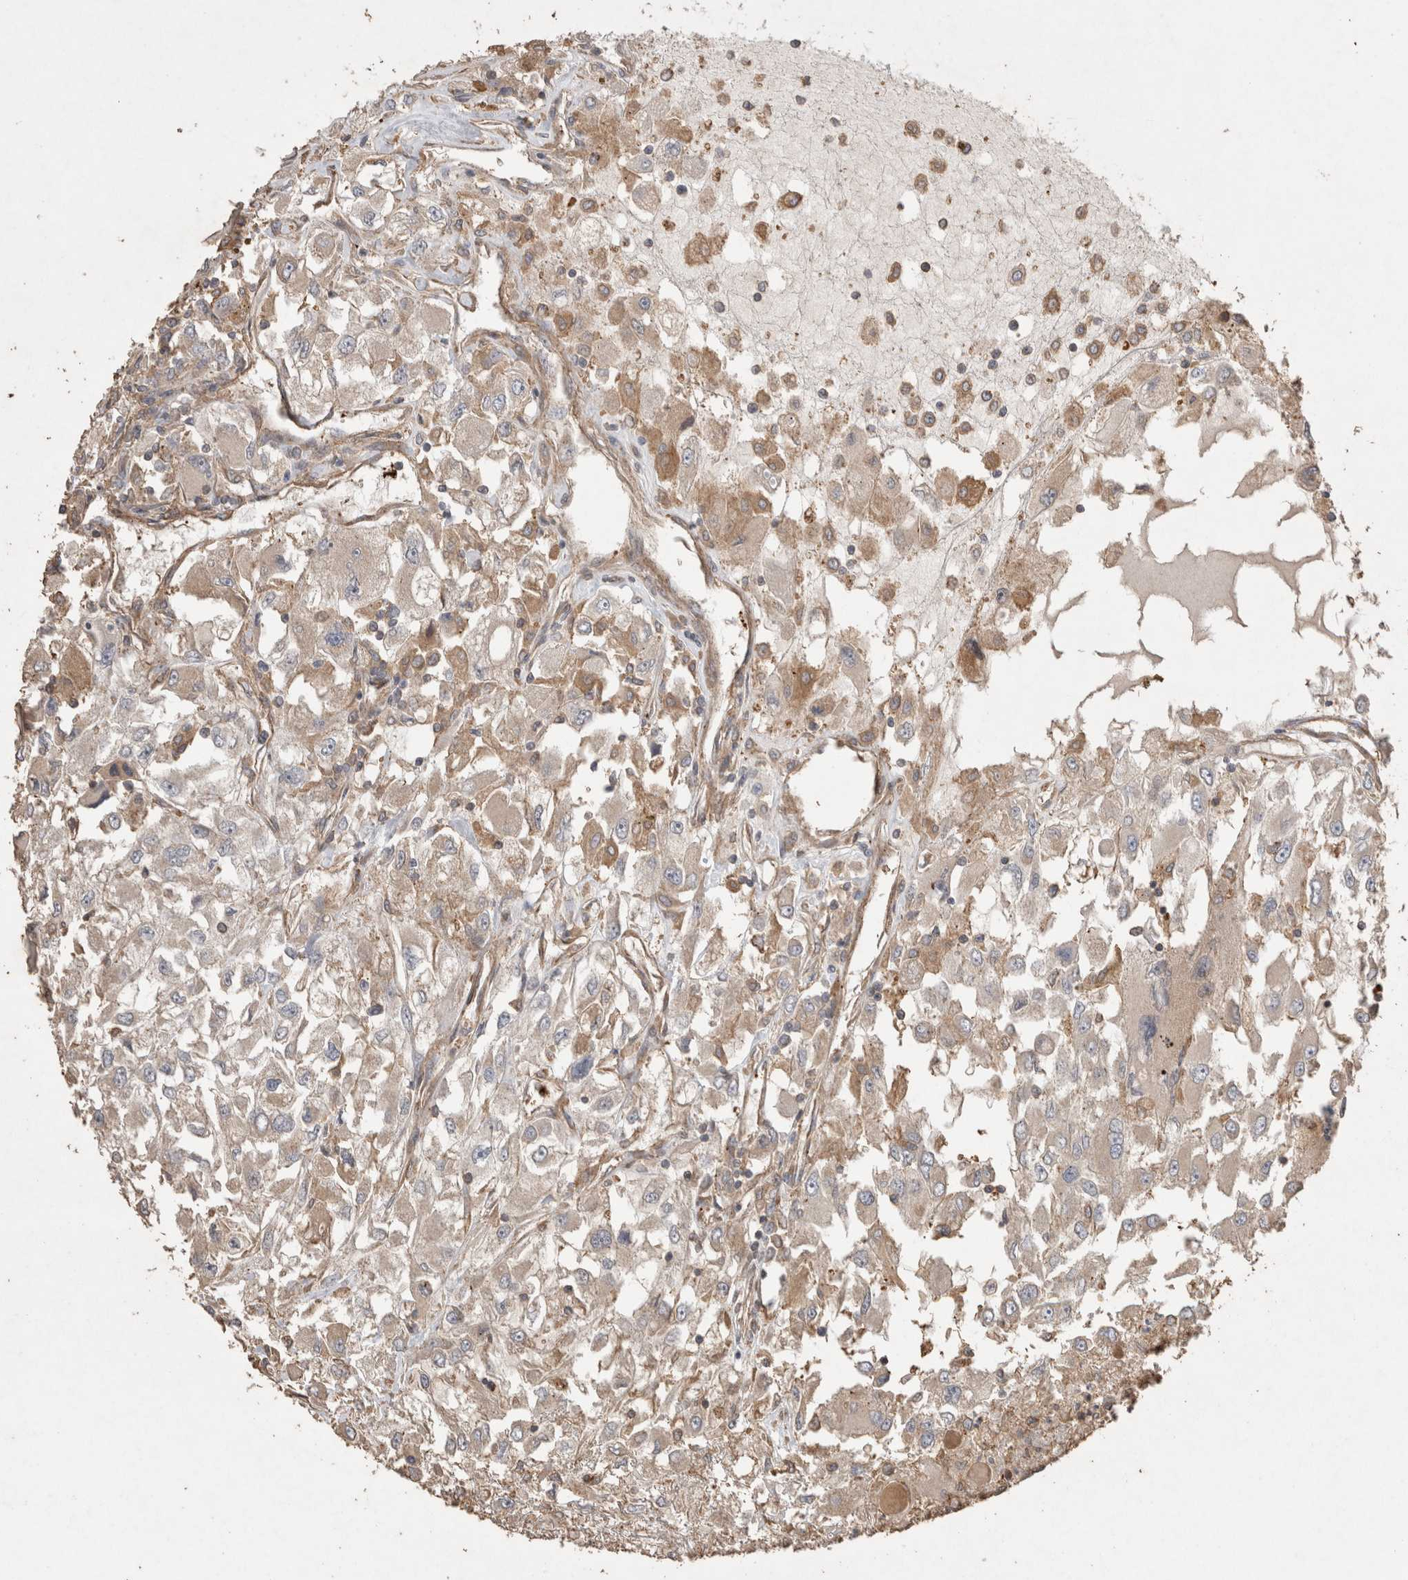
{"staining": {"intensity": "negative", "quantity": "none", "location": "none"}, "tissue": "renal cancer", "cell_type": "Tumor cells", "image_type": "cancer", "snomed": [{"axis": "morphology", "description": "Adenocarcinoma, NOS"}, {"axis": "topography", "description": "Kidney"}], "caption": "This is an immunohistochemistry (IHC) photomicrograph of human renal cancer (adenocarcinoma). There is no positivity in tumor cells.", "gene": "SNX31", "patient": {"sex": "female", "age": 52}}